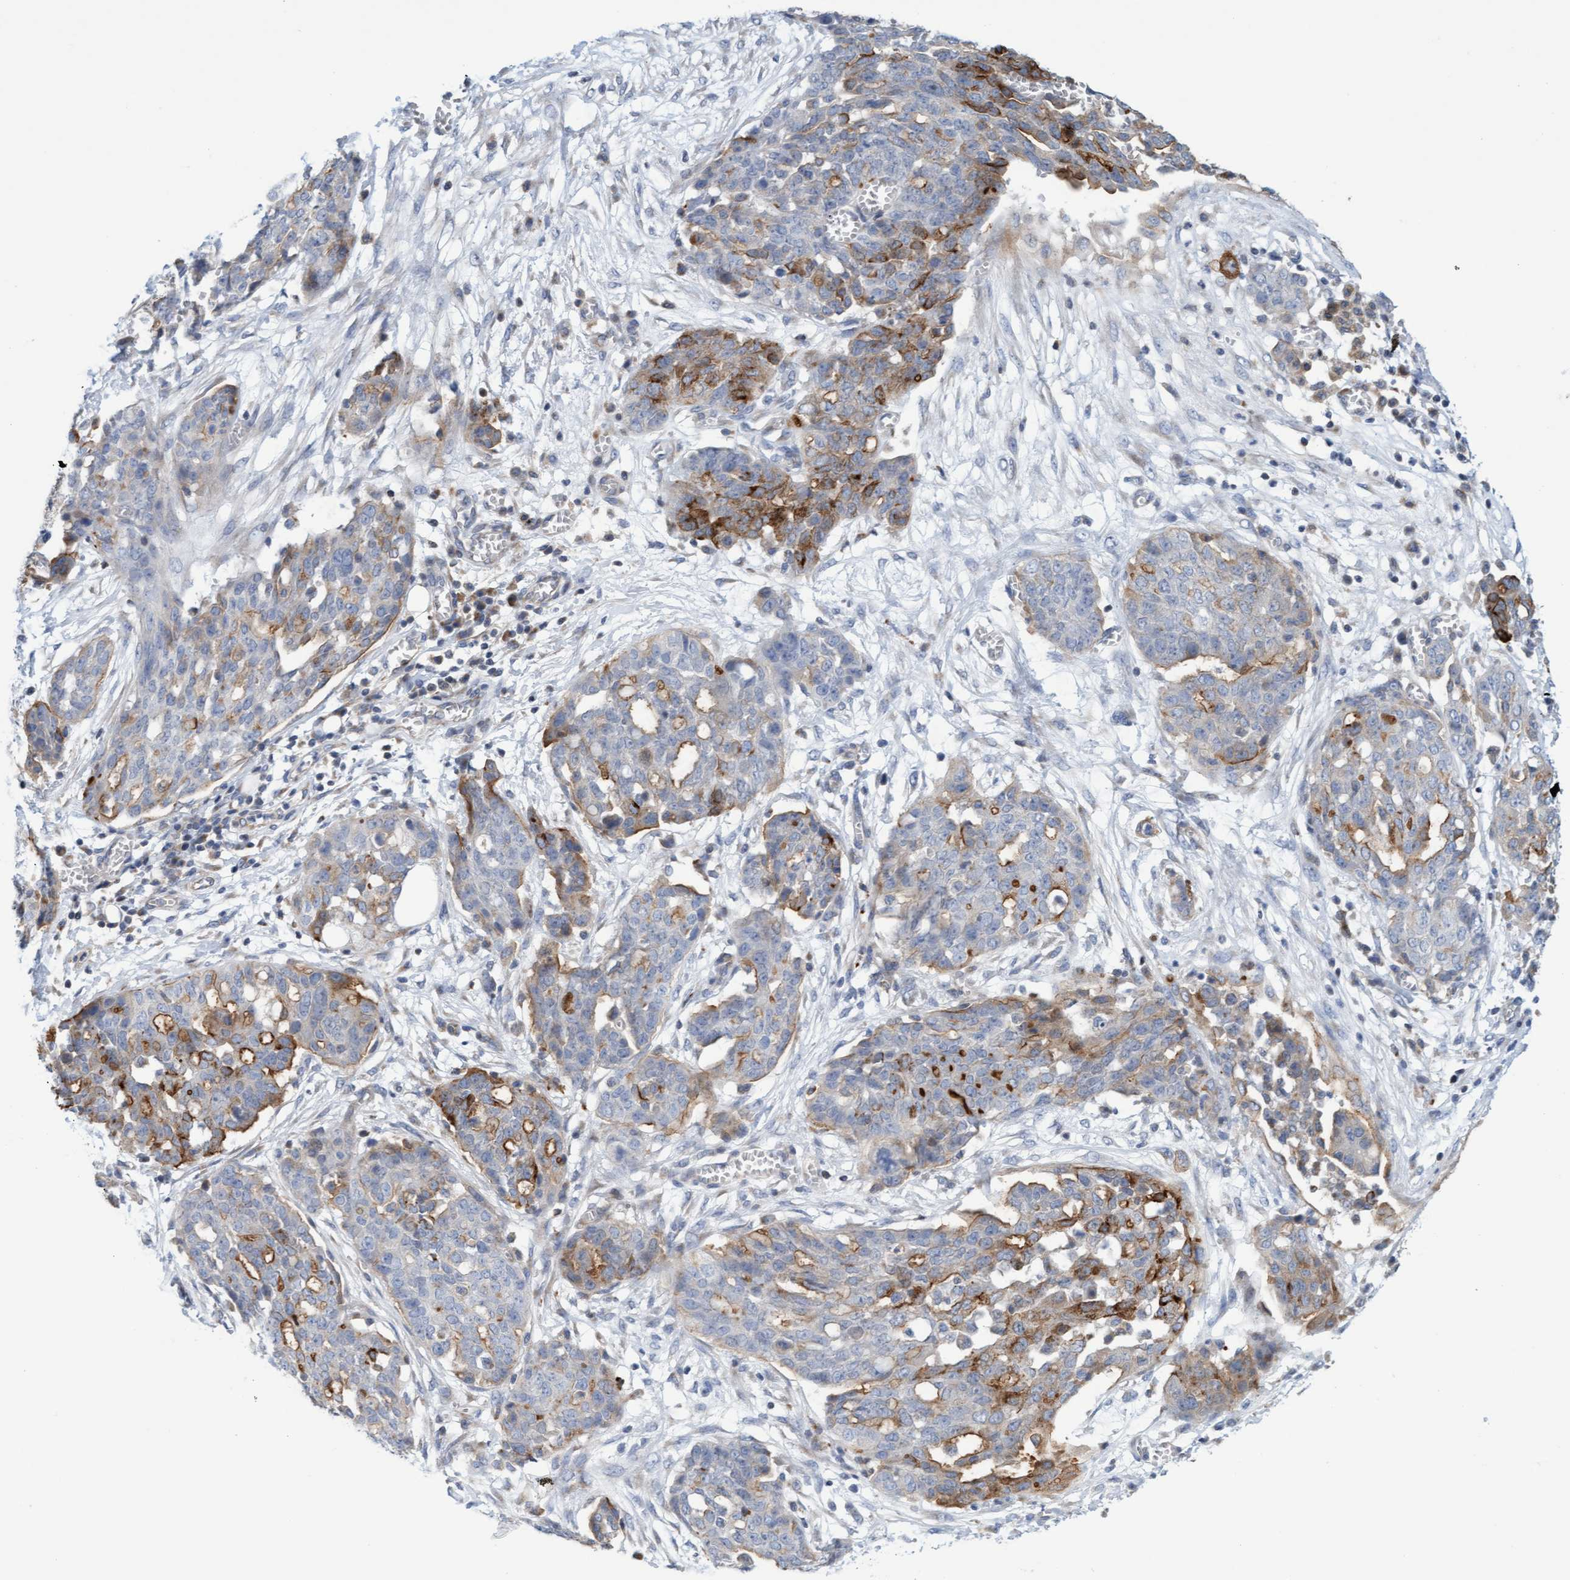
{"staining": {"intensity": "moderate", "quantity": "<25%", "location": "cytoplasmic/membranous"}, "tissue": "ovarian cancer", "cell_type": "Tumor cells", "image_type": "cancer", "snomed": [{"axis": "morphology", "description": "Cystadenocarcinoma, serous, NOS"}, {"axis": "topography", "description": "Soft tissue"}, {"axis": "topography", "description": "Ovary"}], "caption": "Protein staining shows moderate cytoplasmic/membranous positivity in approximately <25% of tumor cells in serous cystadenocarcinoma (ovarian). (IHC, brightfield microscopy, high magnification).", "gene": "SLC28A3", "patient": {"sex": "female", "age": 57}}